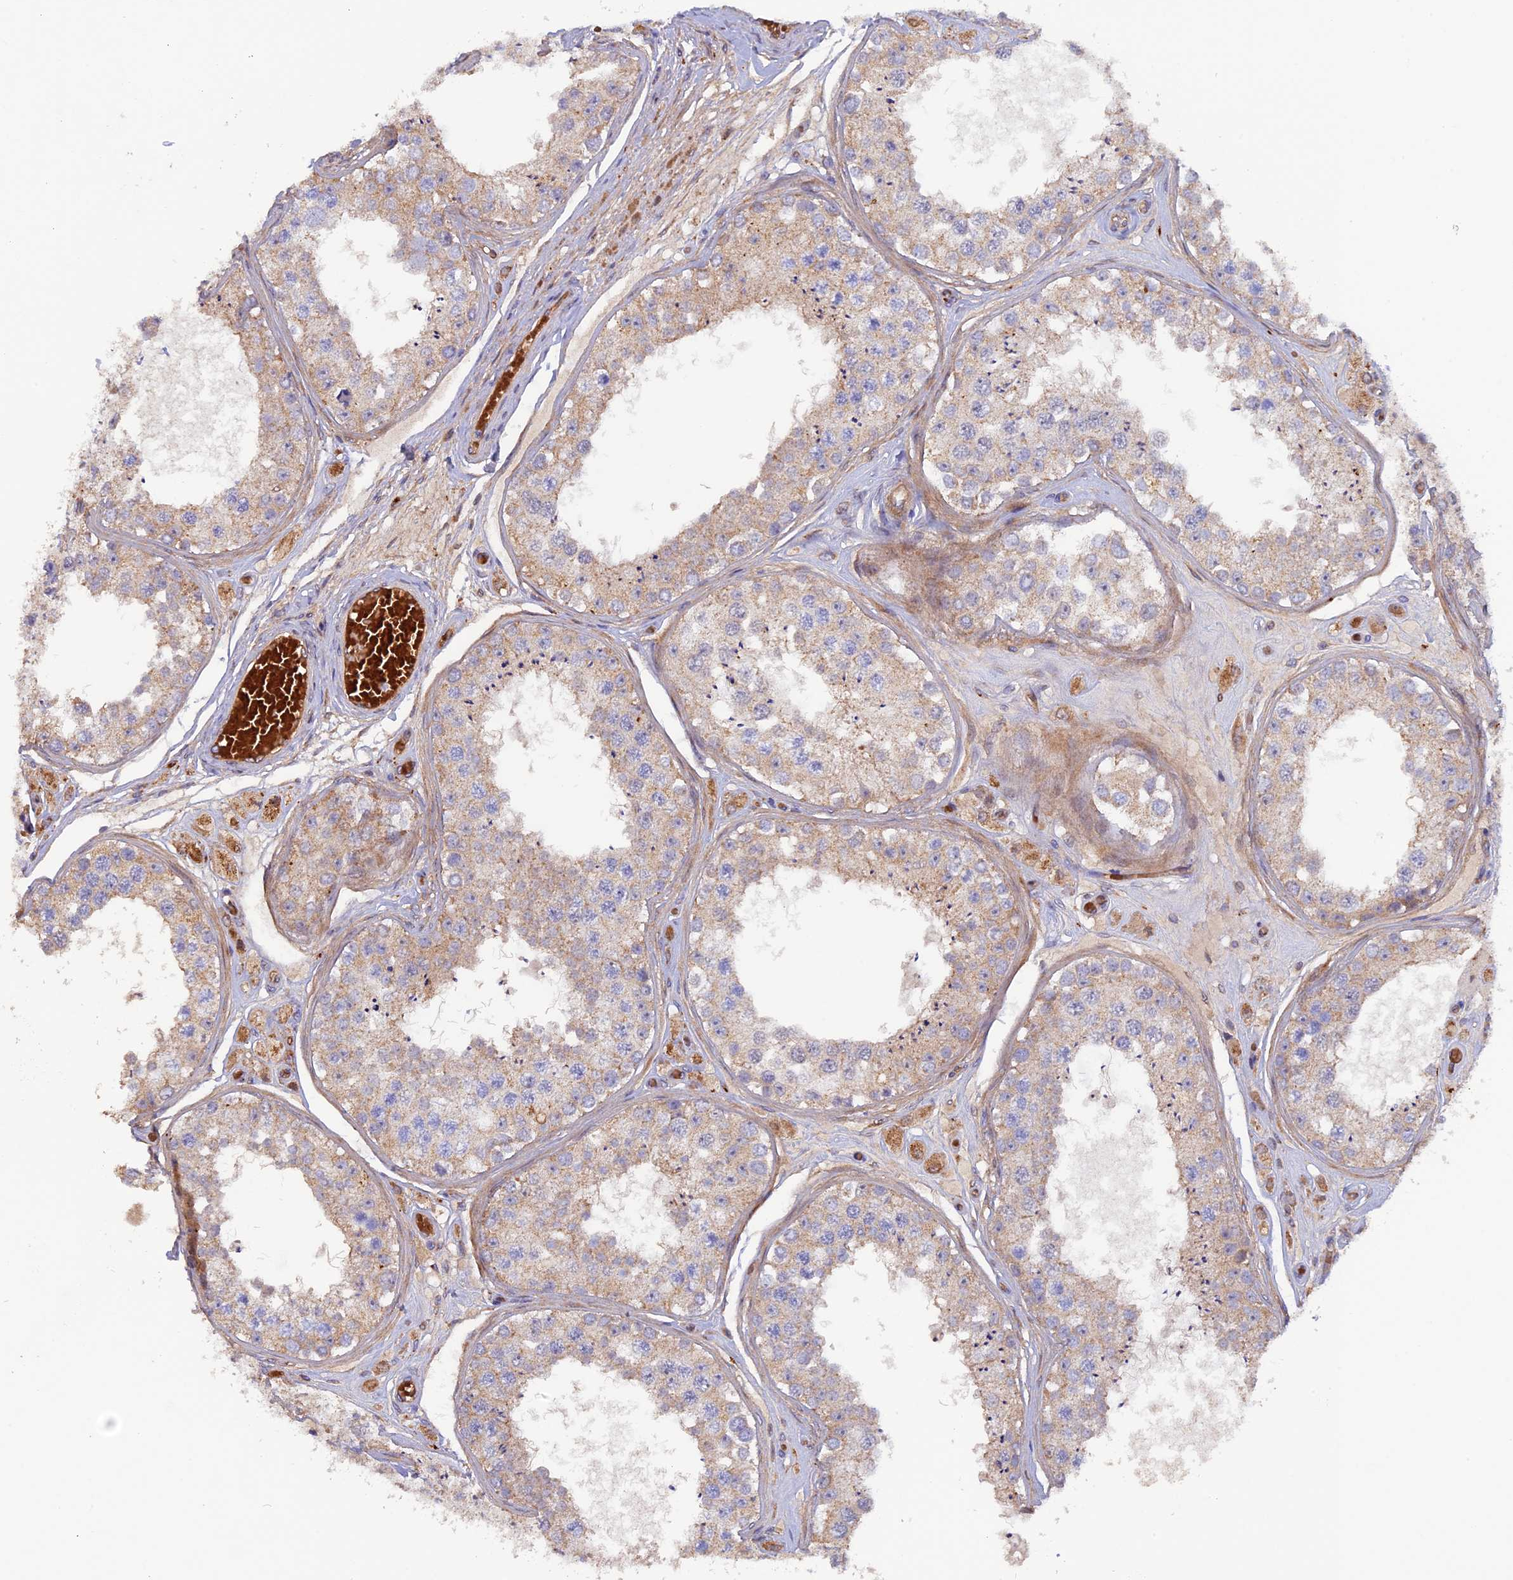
{"staining": {"intensity": "weak", "quantity": "25%-75%", "location": "cytoplasmic/membranous,nuclear"}, "tissue": "testis", "cell_type": "Cells in seminiferous ducts", "image_type": "normal", "snomed": [{"axis": "morphology", "description": "Normal tissue, NOS"}, {"axis": "topography", "description": "Testis"}], "caption": "Immunohistochemistry (IHC) staining of unremarkable testis, which displays low levels of weak cytoplasmic/membranous,nuclear positivity in approximately 25%-75% of cells in seminiferous ducts indicating weak cytoplasmic/membranous,nuclear protein staining. The staining was performed using DAB (3,3'-diaminobenzidine) (brown) for protein detection and nuclei were counterstained in hematoxylin (blue).", "gene": "DUS3L", "patient": {"sex": "male", "age": 25}}